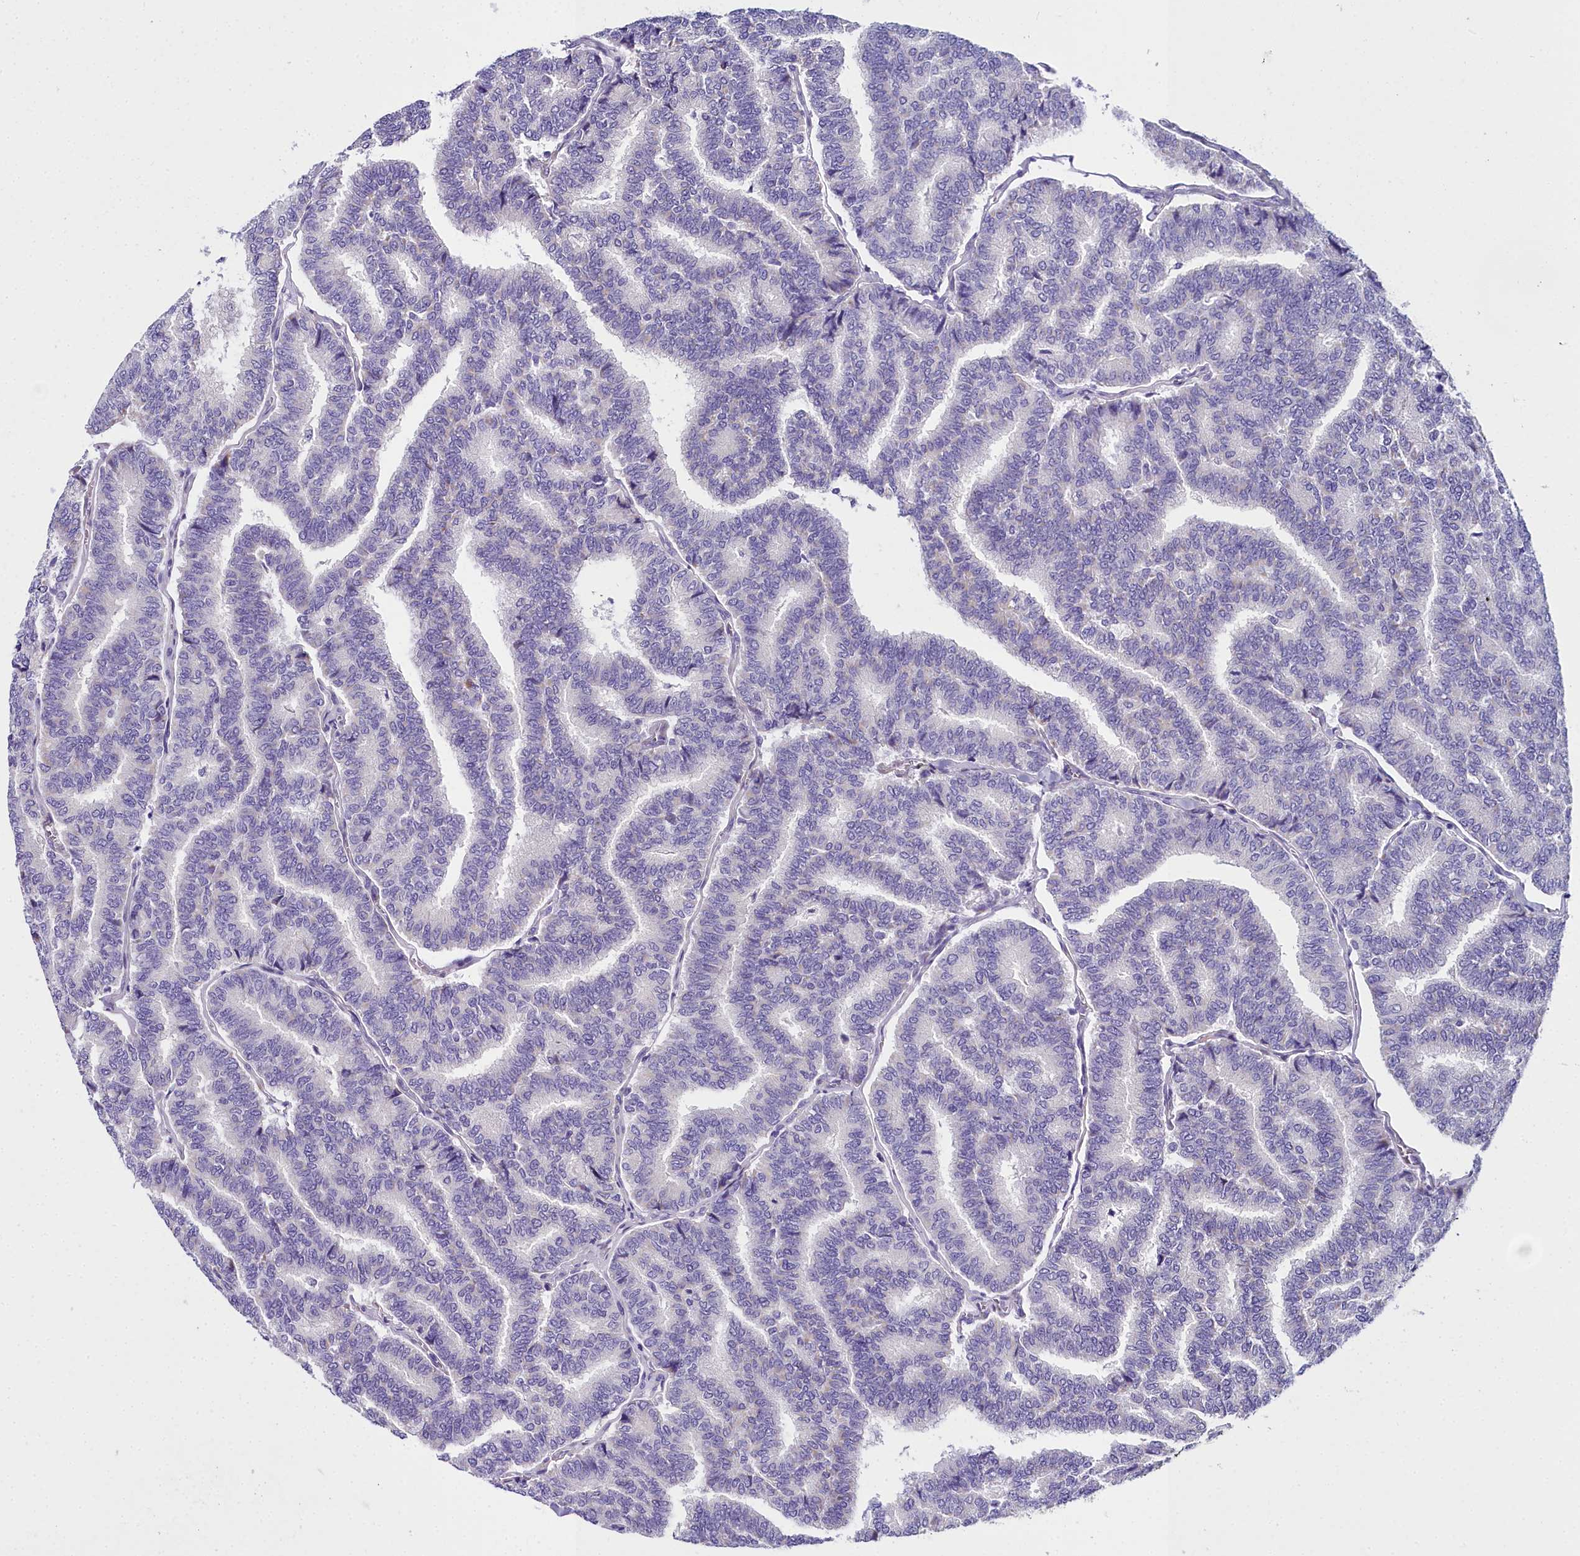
{"staining": {"intensity": "negative", "quantity": "none", "location": "none"}, "tissue": "thyroid cancer", "cell_type": "Tumor cells", "image_type": "cancer", "snomed": [{"axis": "morphology", "description": "Papillary adenocarcinoma, NOS"}, {"axis": "topography", "description": "Thyroid gland"}], "caption": "Protein analysis of thyroid papillary adenocarcinoma displays no significant positivity in tumor cells.", "gene": "TIMM22", "patient": {"sex": "female", "age": 35}}